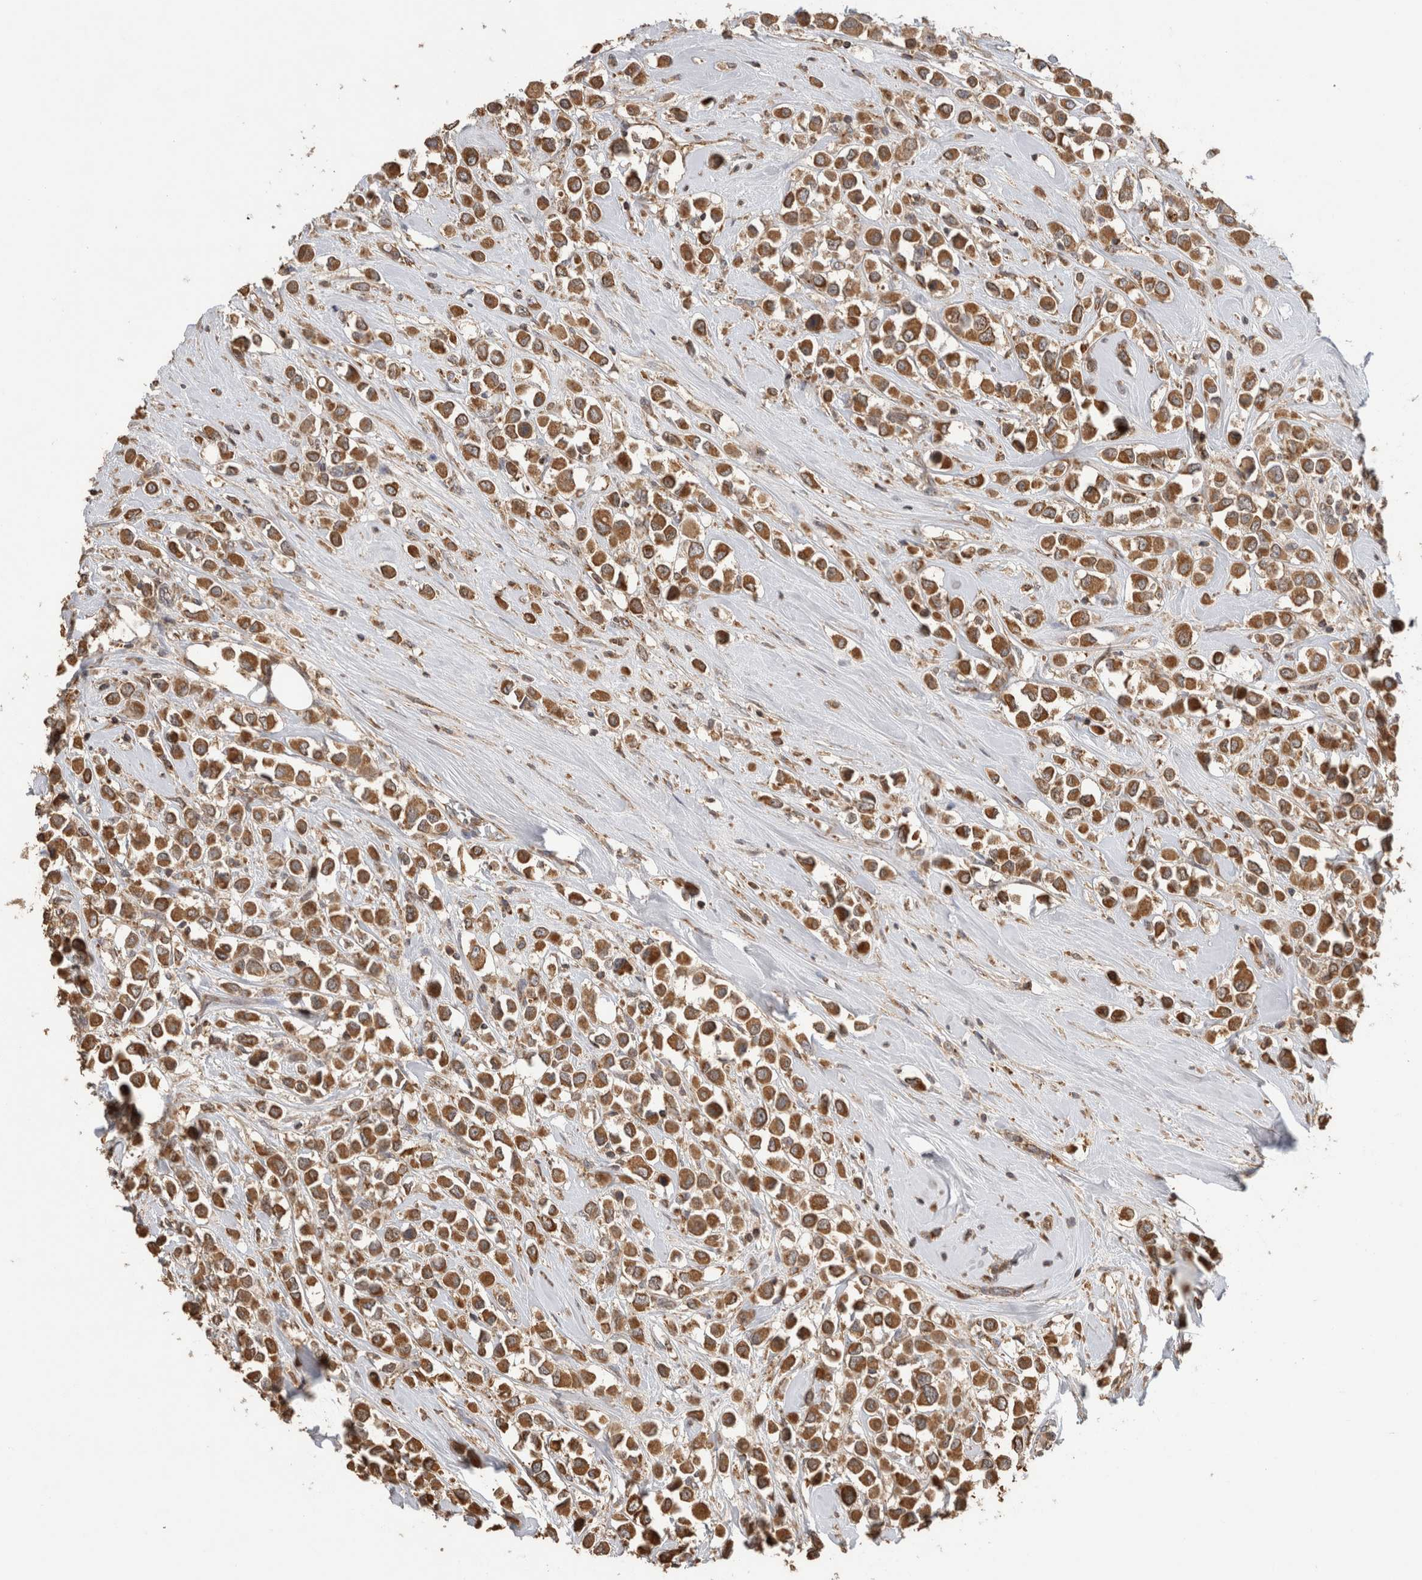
{"staining": {"intensity": "strong", "quantity": ">75%", "location": "cytoplasmic/membranous"}, "tissue": "breast cancer", "cell_type": "Tumor cells", "image_type": "cancer", "snomed": [{"axis": "morphology", "description": "Duct carcinoma"}, {"axis": "topography", "description": "Breast"}], "caption": "Protein expression analysis of breast cancer shows strong cytoplasmic/membranous positivity in about >75% of tumor cells.", "gene": "IMMP2L", "patient": {"sex": "female", "age": 61}}